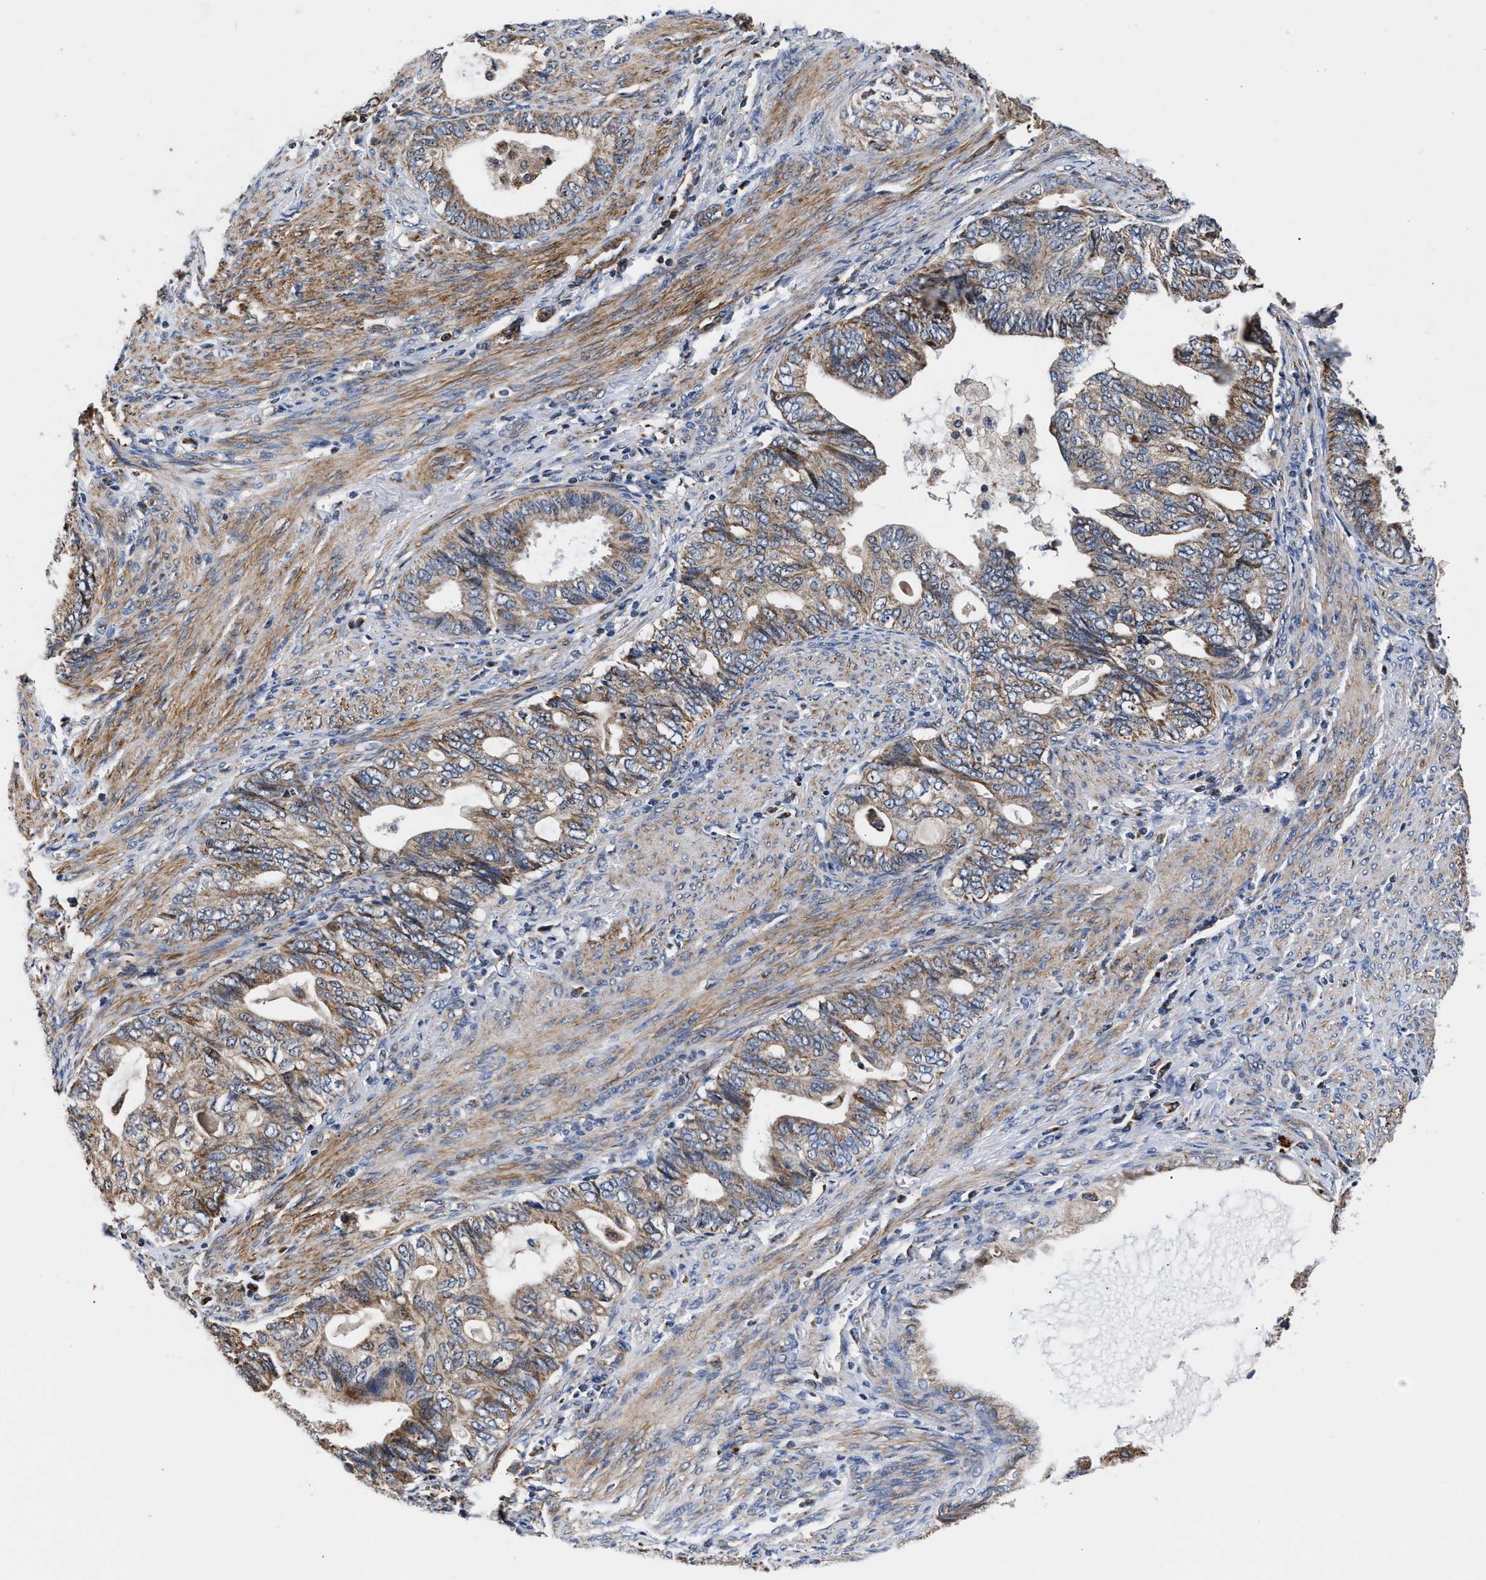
{"staining": {"intensity": "weak", "quantity": ">75%", "location": "cytoplasmic/membranous"}, "tissue": "endometrial cancer", "cell_type": "Tumor cells", "image_type": "cancer", "snomed": [{"axis": "morphology", "description": "Adenocarcinoma, NOS"}, {"axis": "topography", "description": "Endometrium"}], "caption": "Immunohistochemical staining of human endometrial cancer (adenocarcinoma) displays low levels of weak cytoplasmic/membranous protein expression in about >75% of tumor cells.", "gene": "SGK1", "patient": {"sex": "female", "age": 86}}